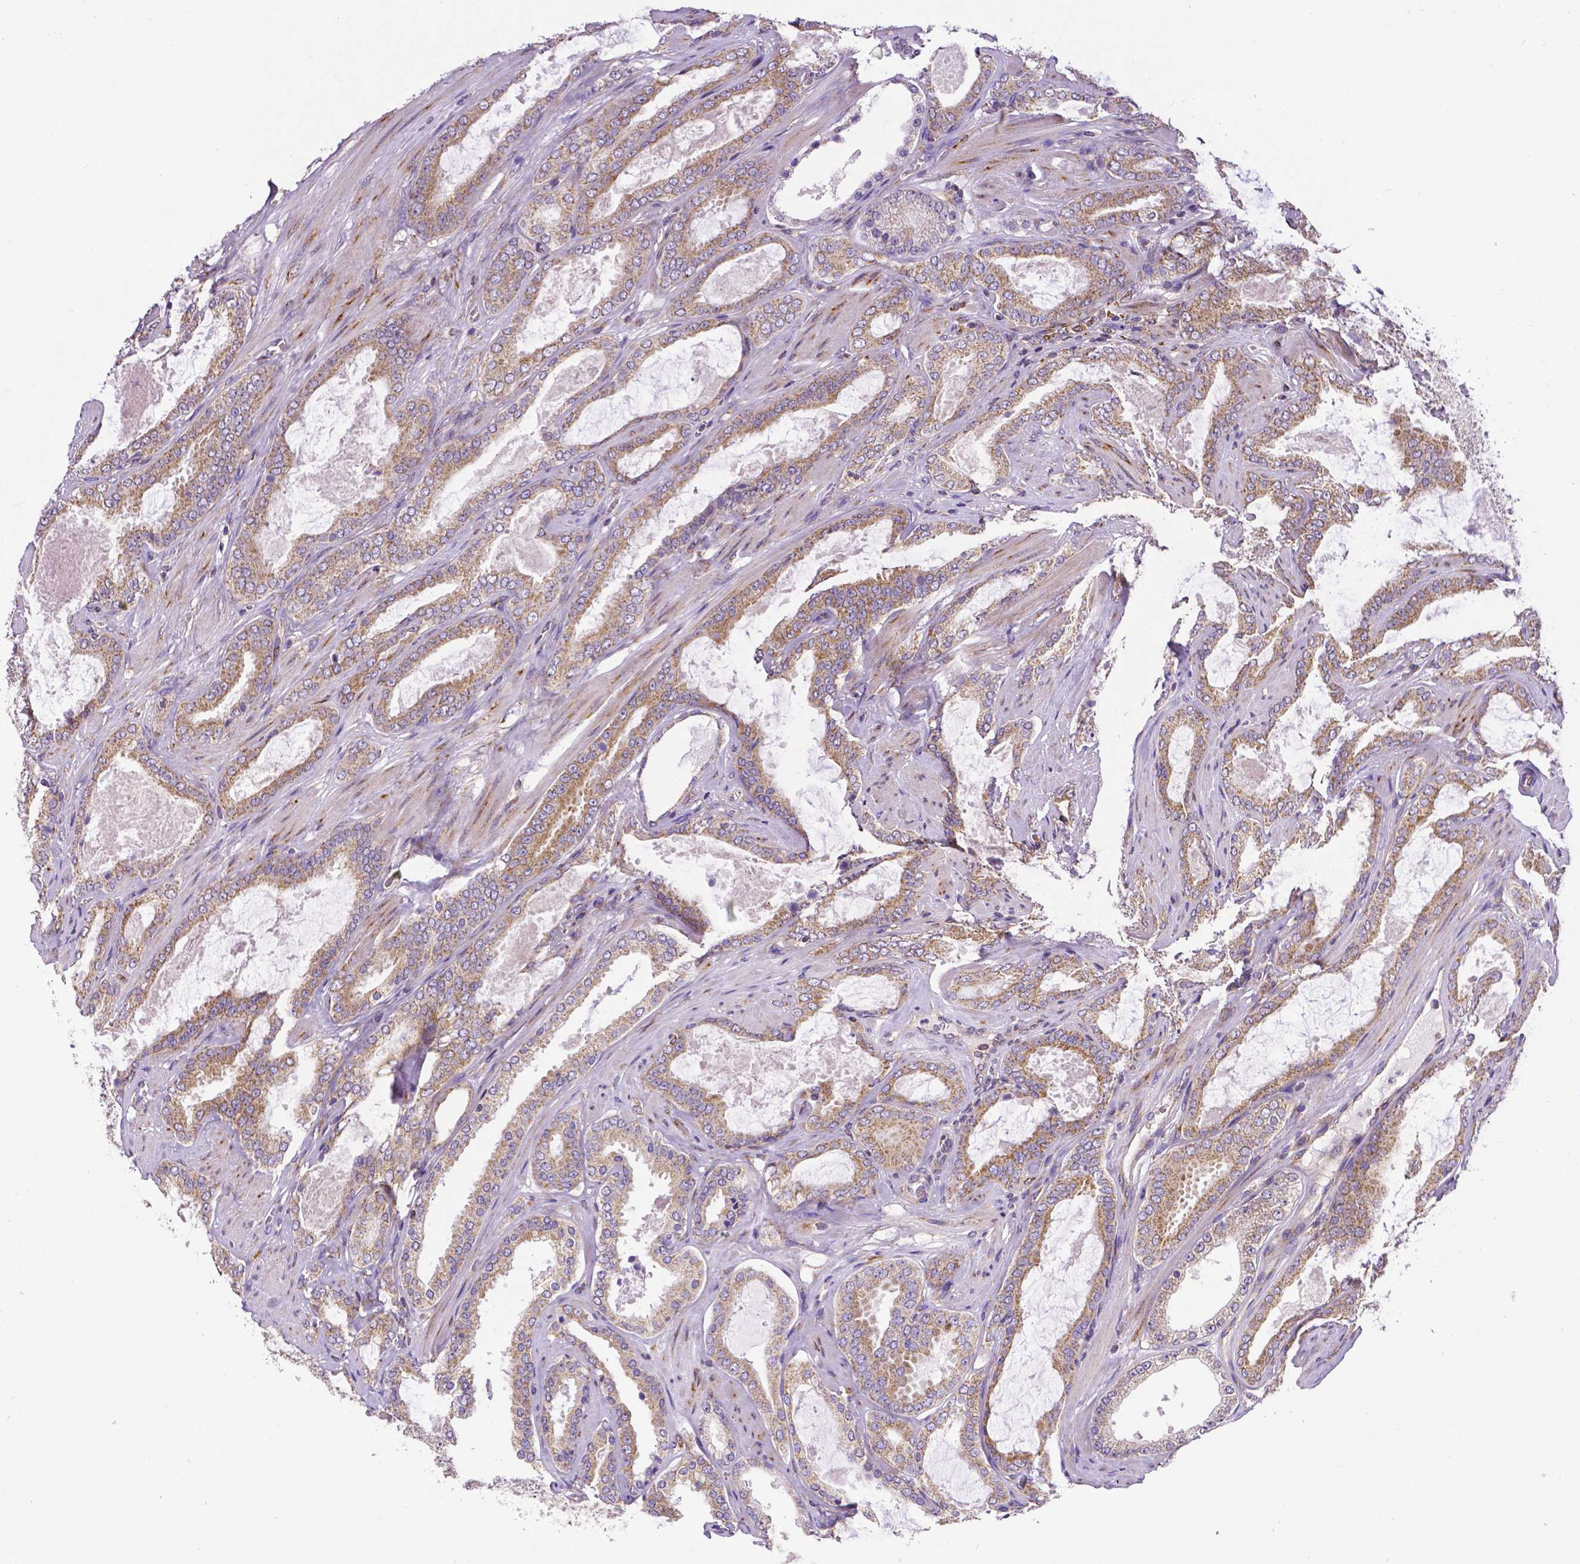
{"staining": {"intensity": "moderate", "quantity": ">75%", "location": "cytoplasmic/membranous"}, "tissue": "prostate cancer", "cell_type": "Tumor cells", "image_type": "cancer", "snomed": [{"axis": "morphology", "description": "Adenocarcinoma, High grade"}, {"axis": "topography", "description": "Prostate"}], "caption": "IHC histopathology image of neoplastic tissue: prostate cancer stained using IHC shows medium levels of moderate protein expression localized specifically in the cytoplasmic/membranous of tumor cells, appearing as a cytoplasmic/membranous brown color.", "gene": "MTDH", "patient": {"sex": "male", "age": 63}}